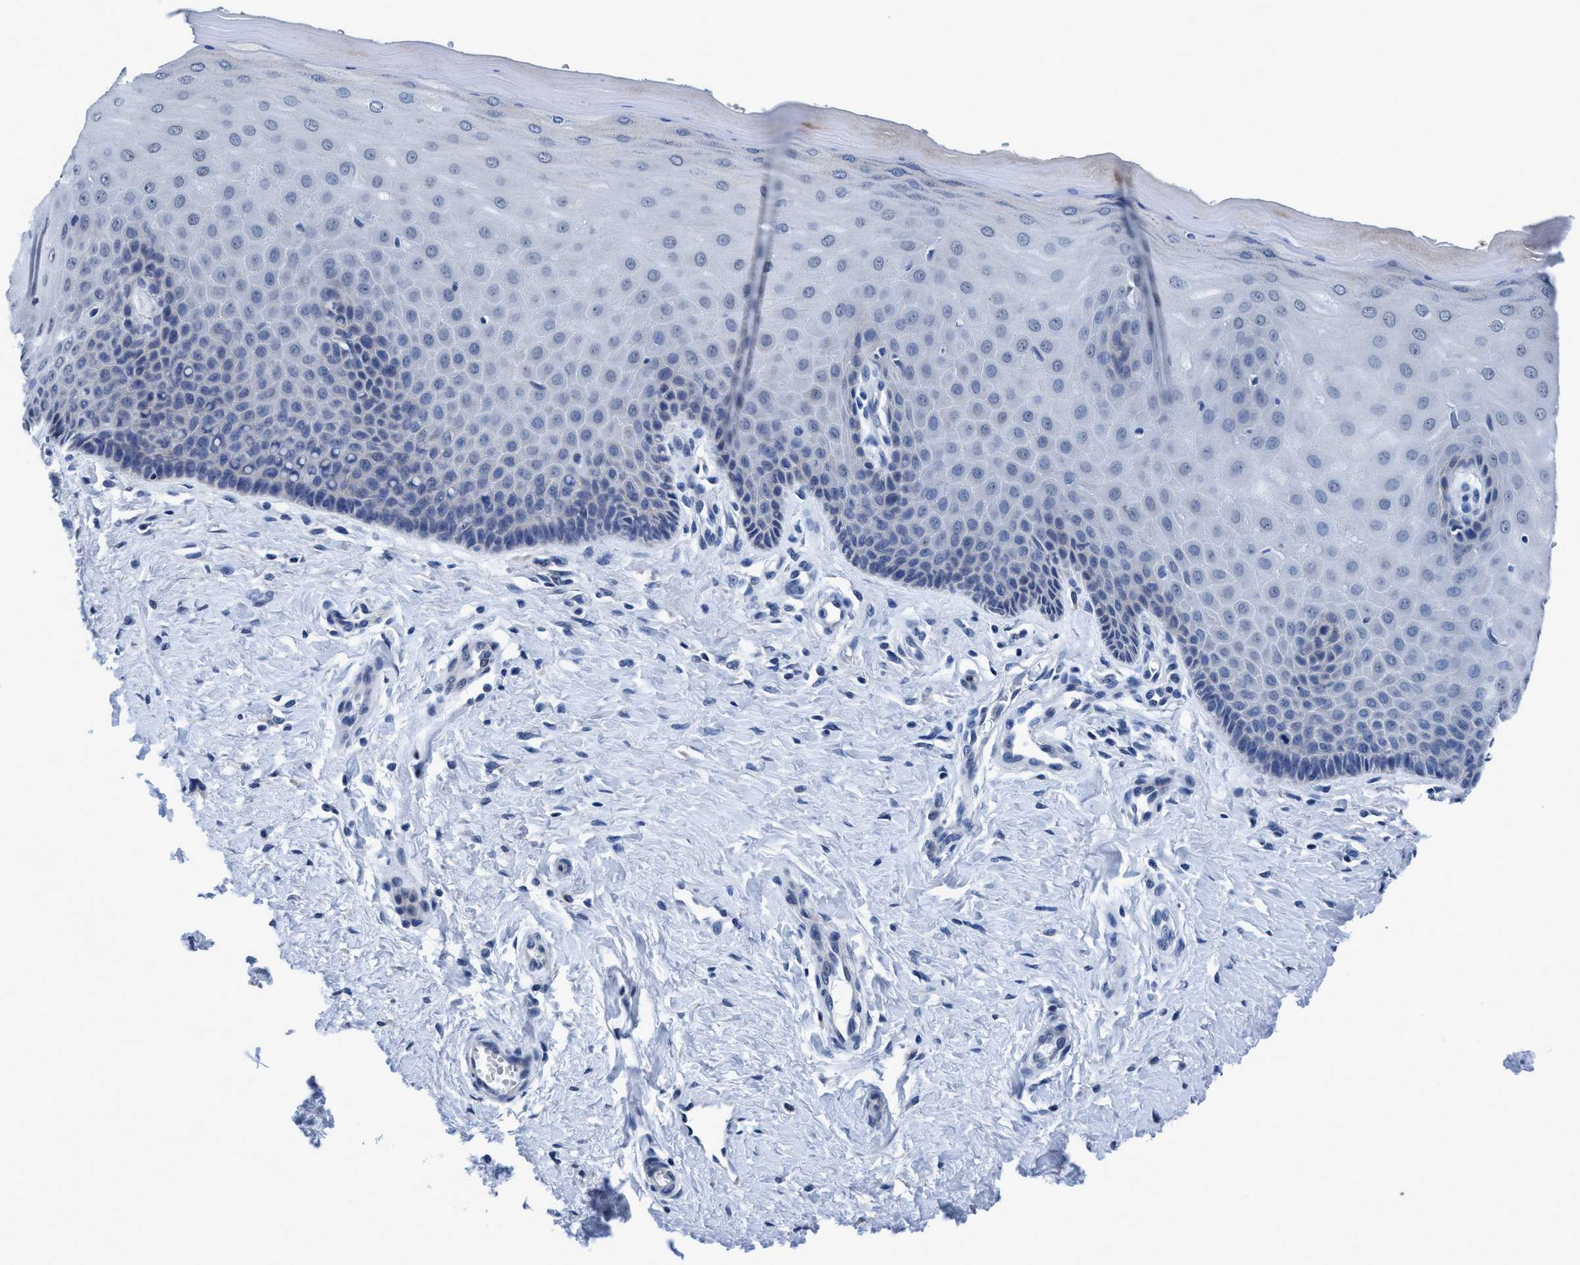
{"staining": {"intensity": "moderate", "quantity": "<25%", "location": "cytoplasmic/membranous"}, "tissue": "cervix", "cell_type": "Glandular cells", "image_type": "normal", "snomed": [{"axis": "morphology", "description": "Normal tissue, NOS"}, {"axis": "topography", "description": "Cervix"}], "caption": "Immunohistochemical staining of unremarkable cervix reveals low levels of moderate cytoplasmic/membranous expression in approximately <25% of glandular cells. The staining is performed using DAB (3,3'-diaminobenzidine) brown chromogen to label protein expression. The nuclei are counter-stained blue using hematoxylin.", "gene": "TMEM94", "patient": {"sex": "female", "age": 55}}